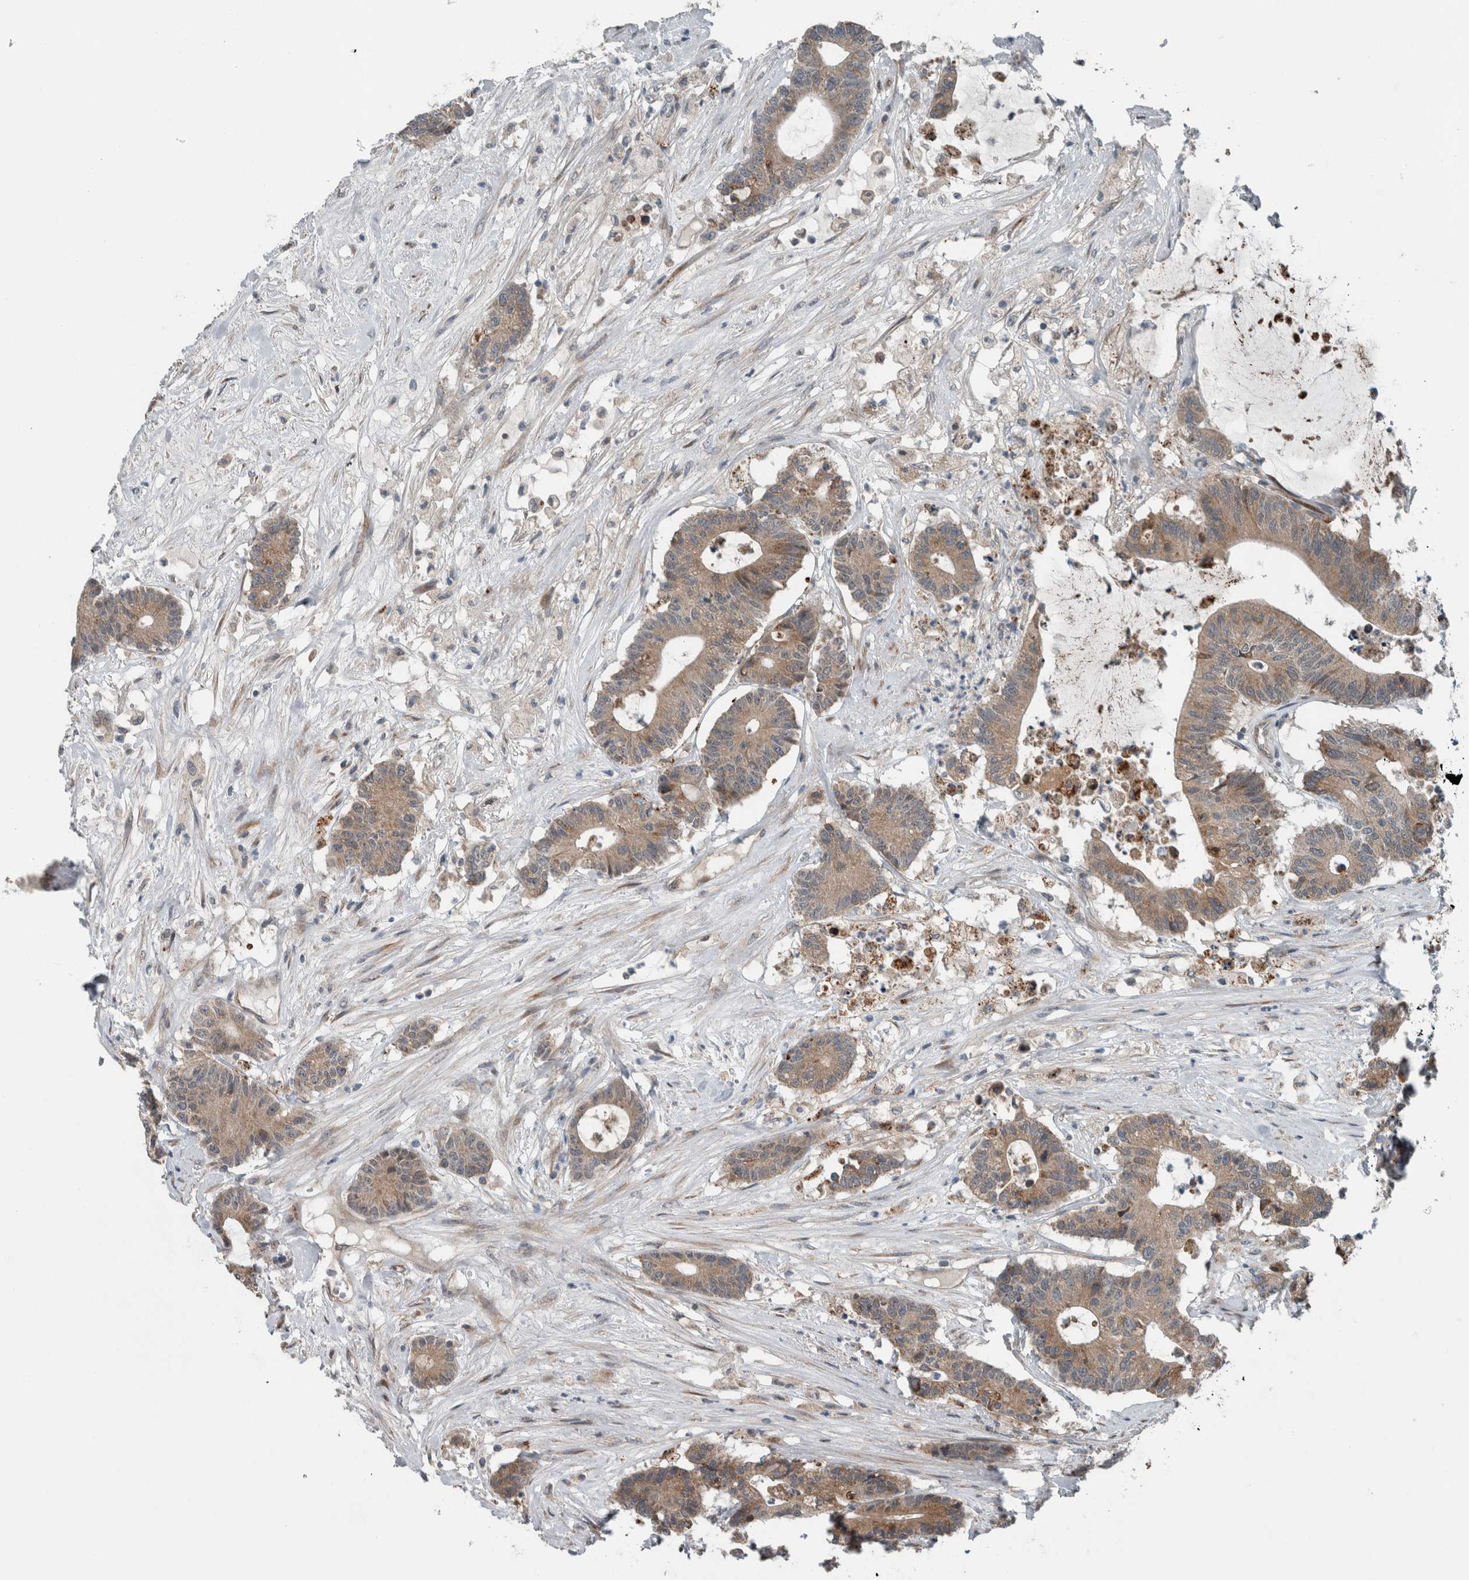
{"staining": {"intensity": "weak", "quantity": ">75%", "location": "cytoplasmic/membranous"}, "tissue": "colorectal cancer", "cell_type": "Tumor cells", "image_type": "cancer", "snomed": [{"axis": "morphology", "description": "Adenocarcinoma, NOS"}, {"axis": "topography", "description": "Colon"}], "caption": "DAB immunohistochemical staining of colorectal cancer demonstrates weak cytoplasmic/membranous protein staining in about >75% of tumor cells. The staining is performed using DAB brown chromogen to label protein expression. The nuclei are counter-stained blue using hematoxylin.", "gene": "GBA2", "patient": {"sex": "female", "age": 84}}